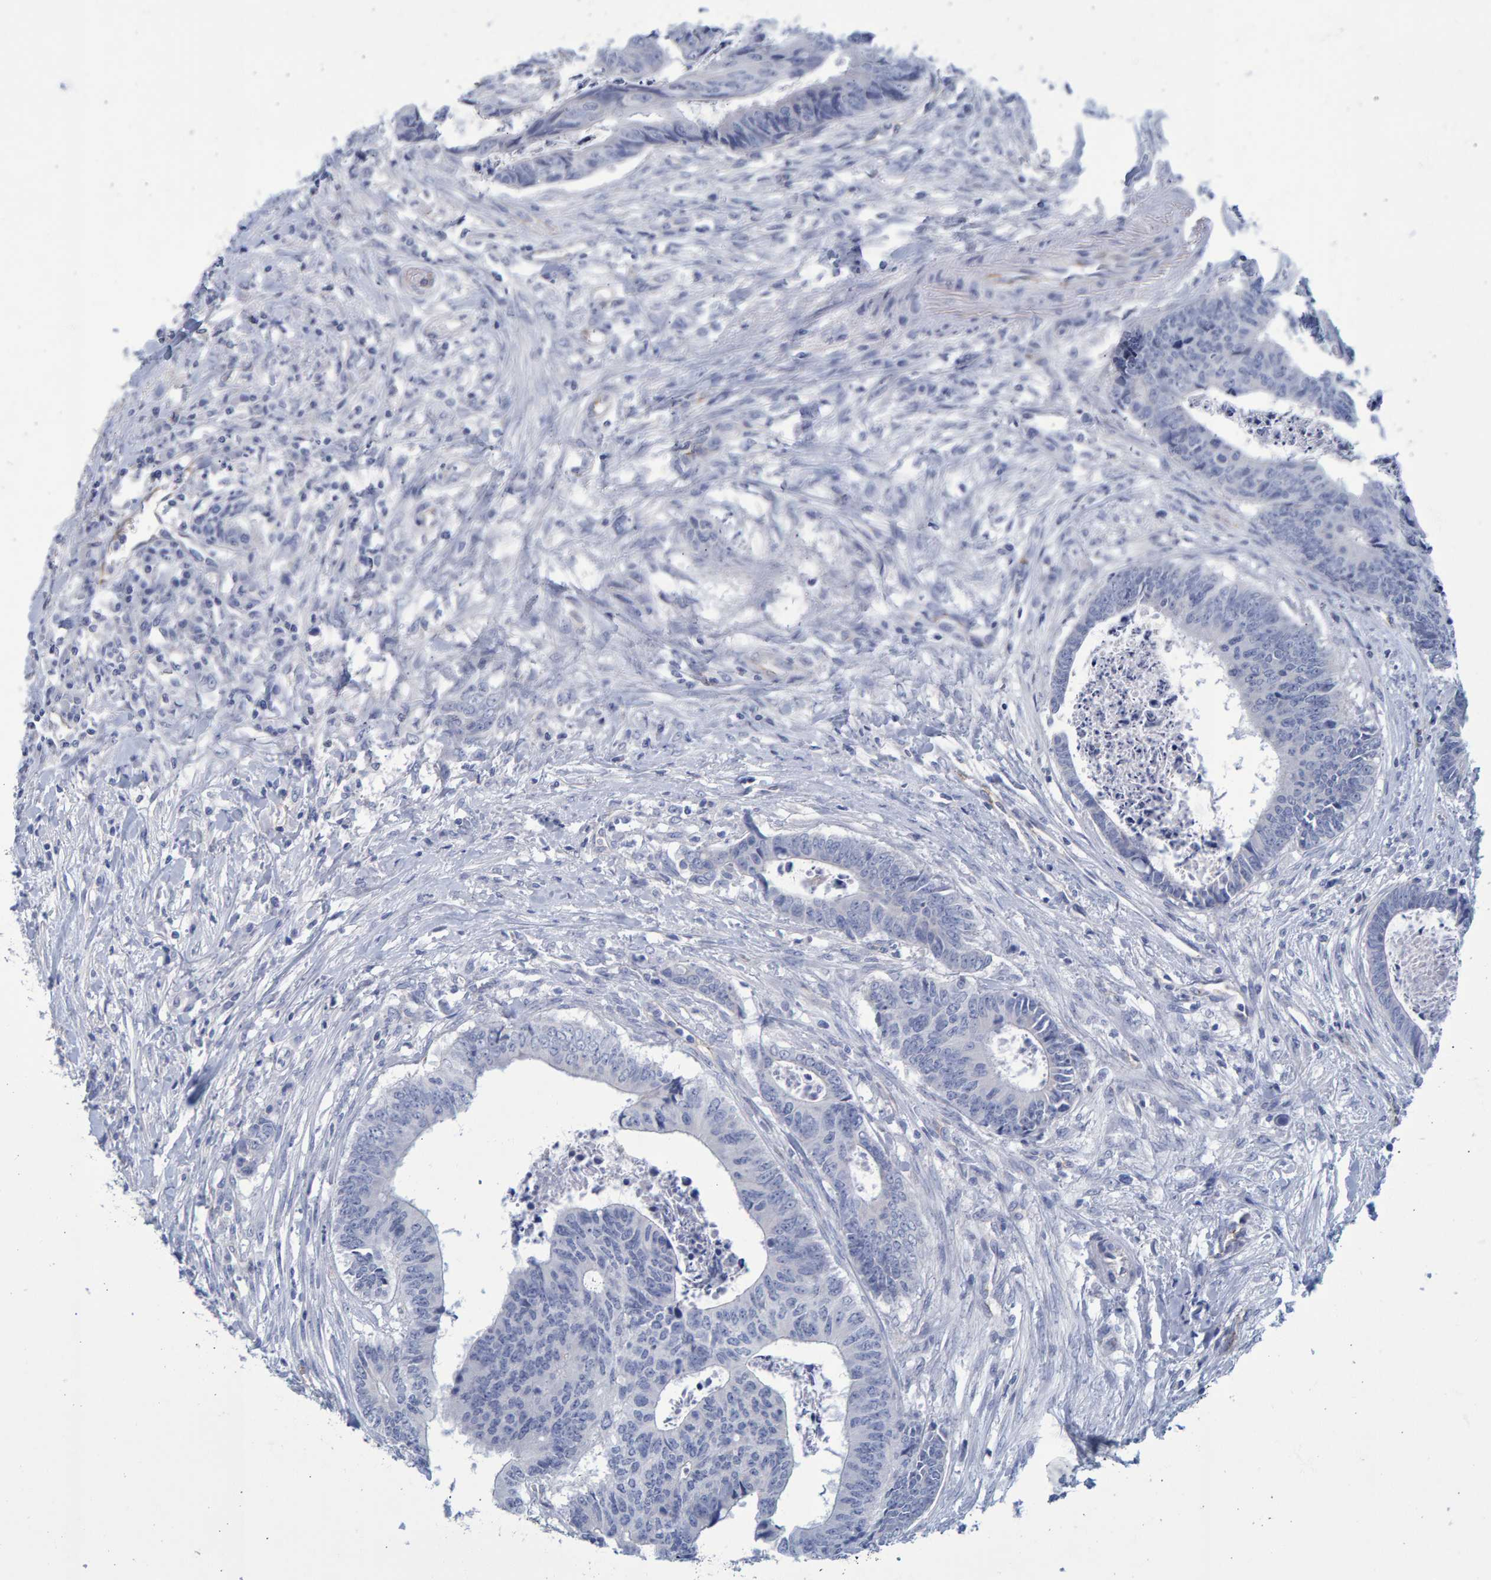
{"staining": {"intensity": "negative", "quantity": "none", "location": "none"}, "tissue": "colorectal cancer", "cell_type": "Tumor cells", "image_type": "cancer", "snomed": [{"axis": "morphology", "description": "Adenocarcinoma, NOS"}, {"axis": "topography", "description": "Rectum"}], "caption": "This is an IHC histopathology image of colorectal adenocarcinoma. There is no expression in tumor cells.", "gene": "SLC34A3", "patient": {"sex": "male", "age": 84}}